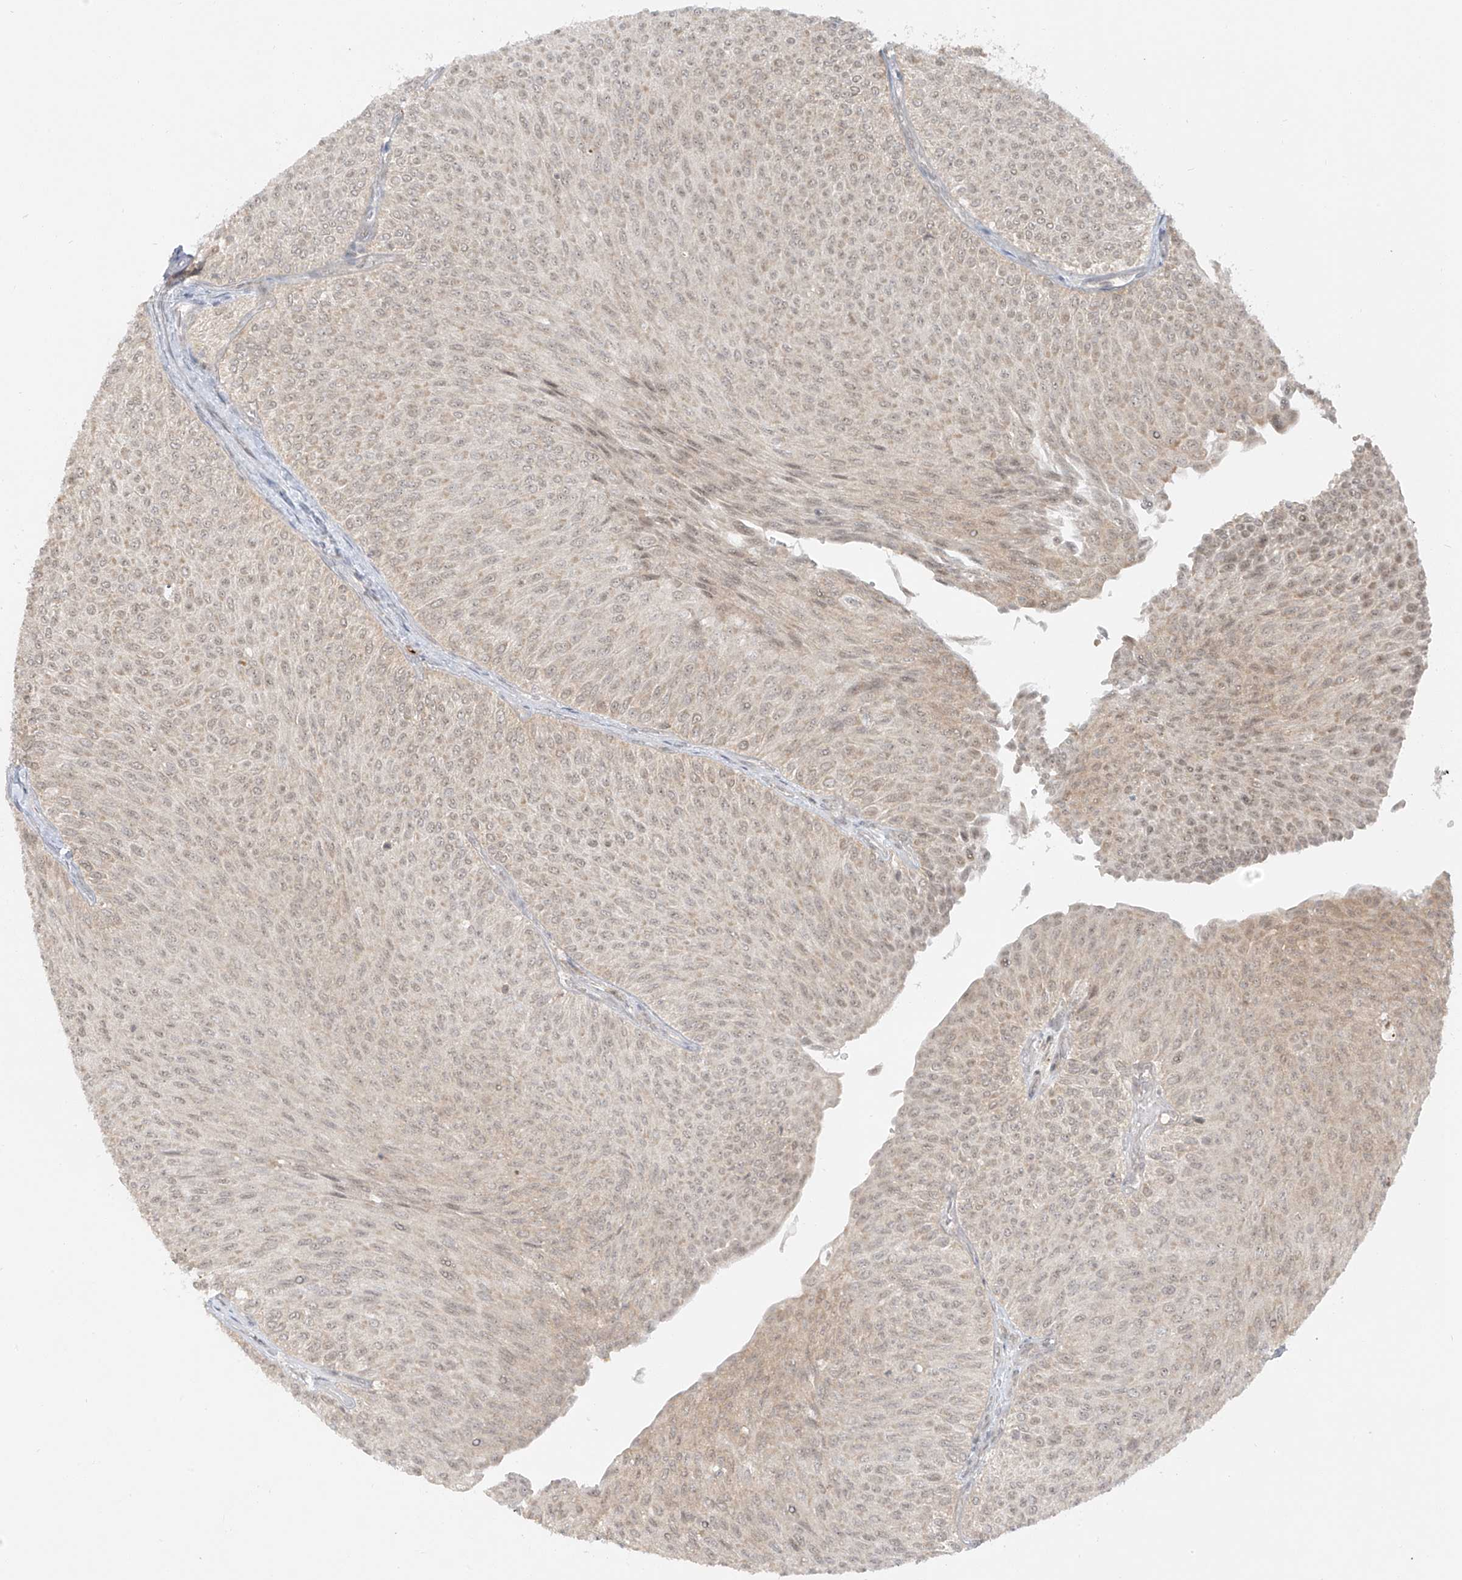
{"staining": {"intensity": "weak", "quantity": ">75%", "location": "cytoplasmic/membranous,nuclear"}, "tissue": "urothelial cancer", "cell_type": "Tumor cells", "image_type": "cancer", "snomed": [{"axis": "morphology", "description": "Urothelial carcinoma, Low grade"}, {"axis": "topography", "description": "Urinary bladder"}], "caption": "About >75% of tumor cells in low-grade urothelial carcinoma reveal weak cytoplasmic/membranous and nuclear protein expression as visualized by brown immunohistochemical staining.", "gene": "MIPEP", "patient": {"sex": "male", "age": 78}}